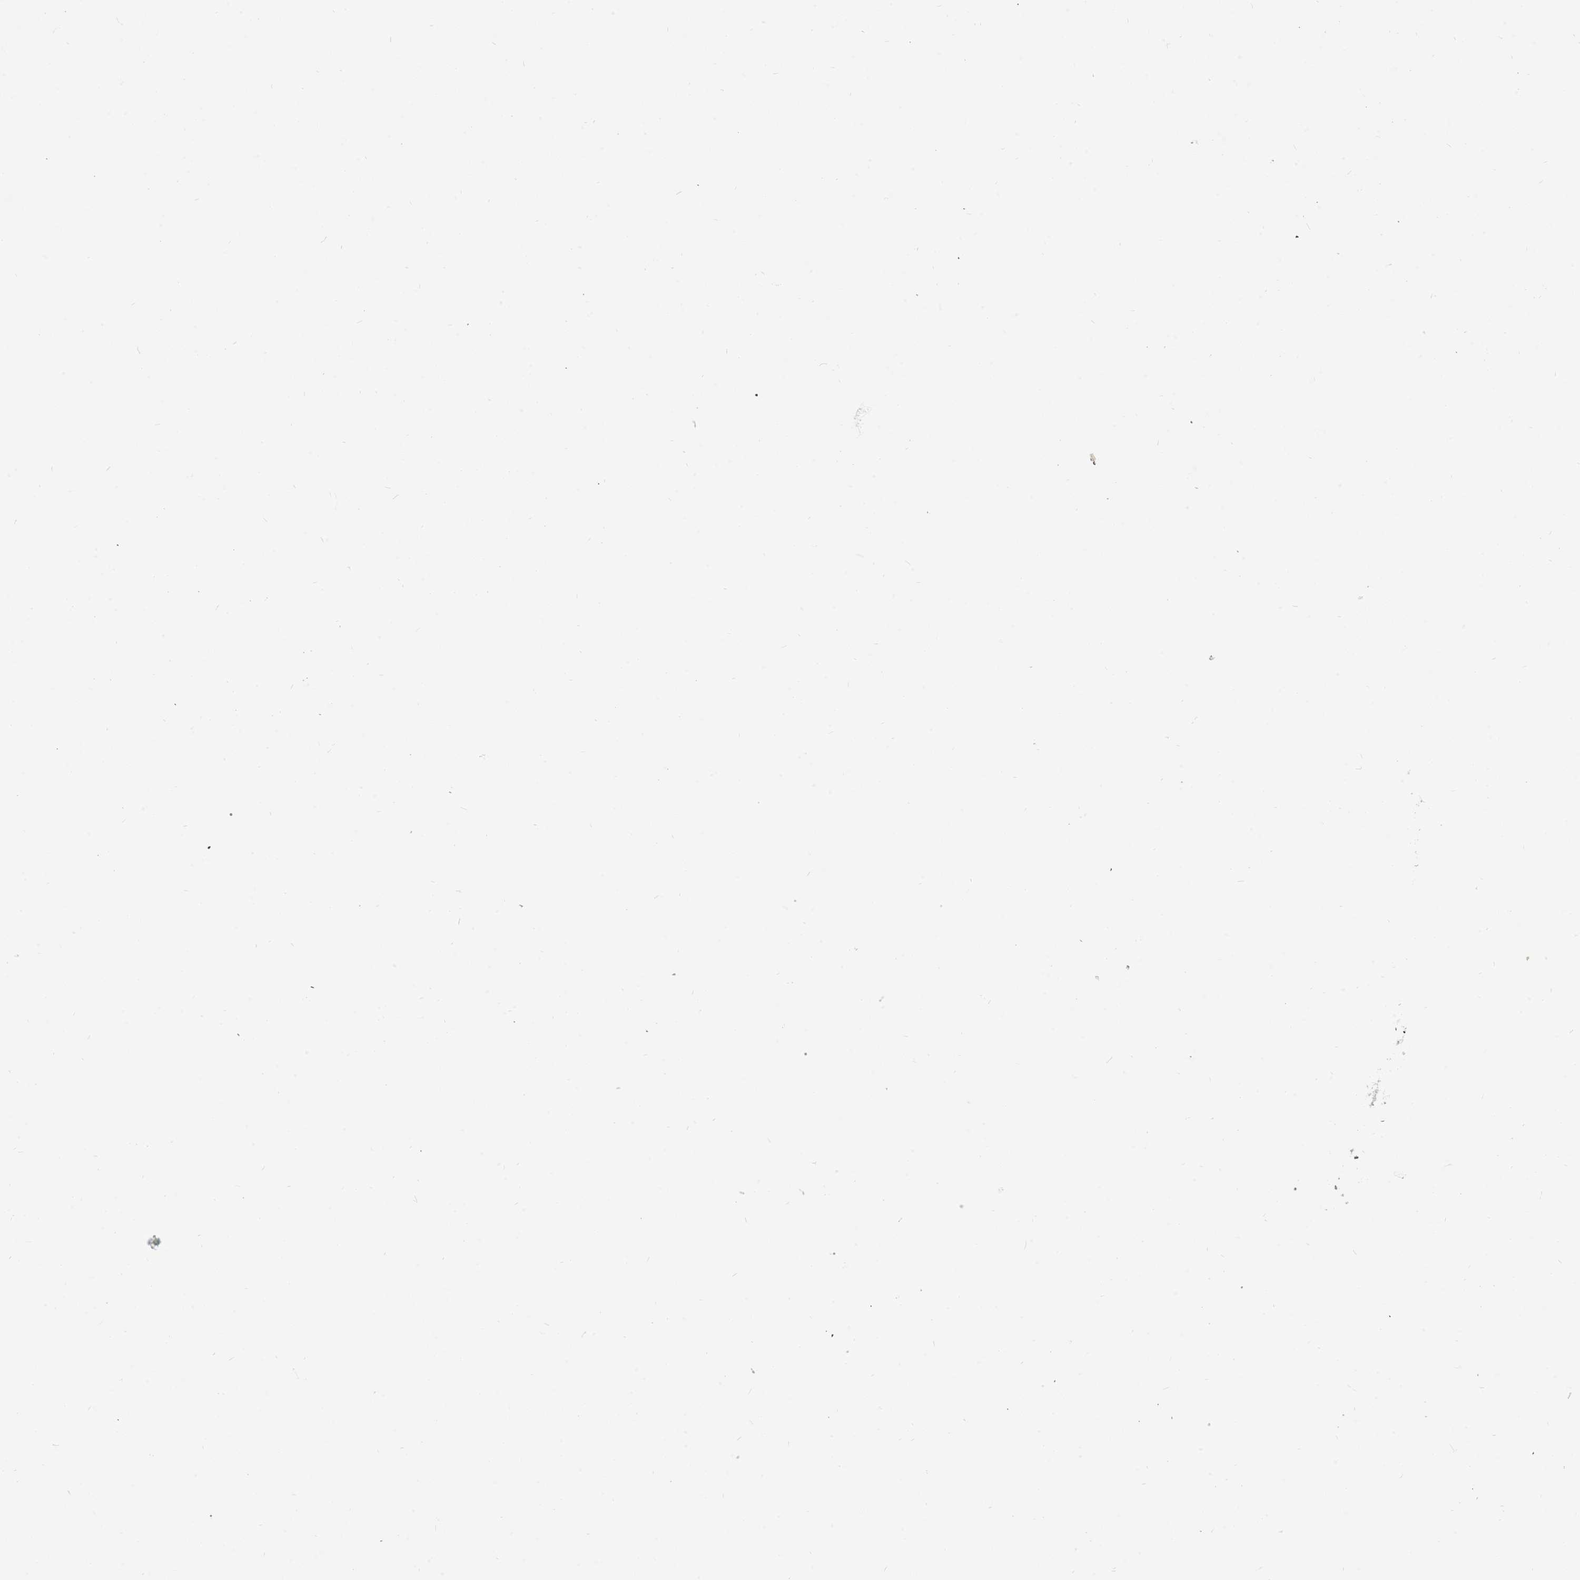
{"staining": {"intensity": "negative", "quantity": "none", "location": "none"}, "tissue": "glioma", "cell_type": "Tumor cells", "image_type": "cancer", "snomed": [{"axis": "morphology", "description": "Glioma, malignant, Low grade"}, {"axis": "topography", "description": "Brain"}], "caption": "Immunohistochemistry micrograph of neoplastic tissue: malignant low-grade glioma stained with DAB (3,3'-diaminobenzidine) demonstrates no significant protein positivity in tumor cells.", "gene": "DDX4", "patient": {"sex": "female", "age": 32}}